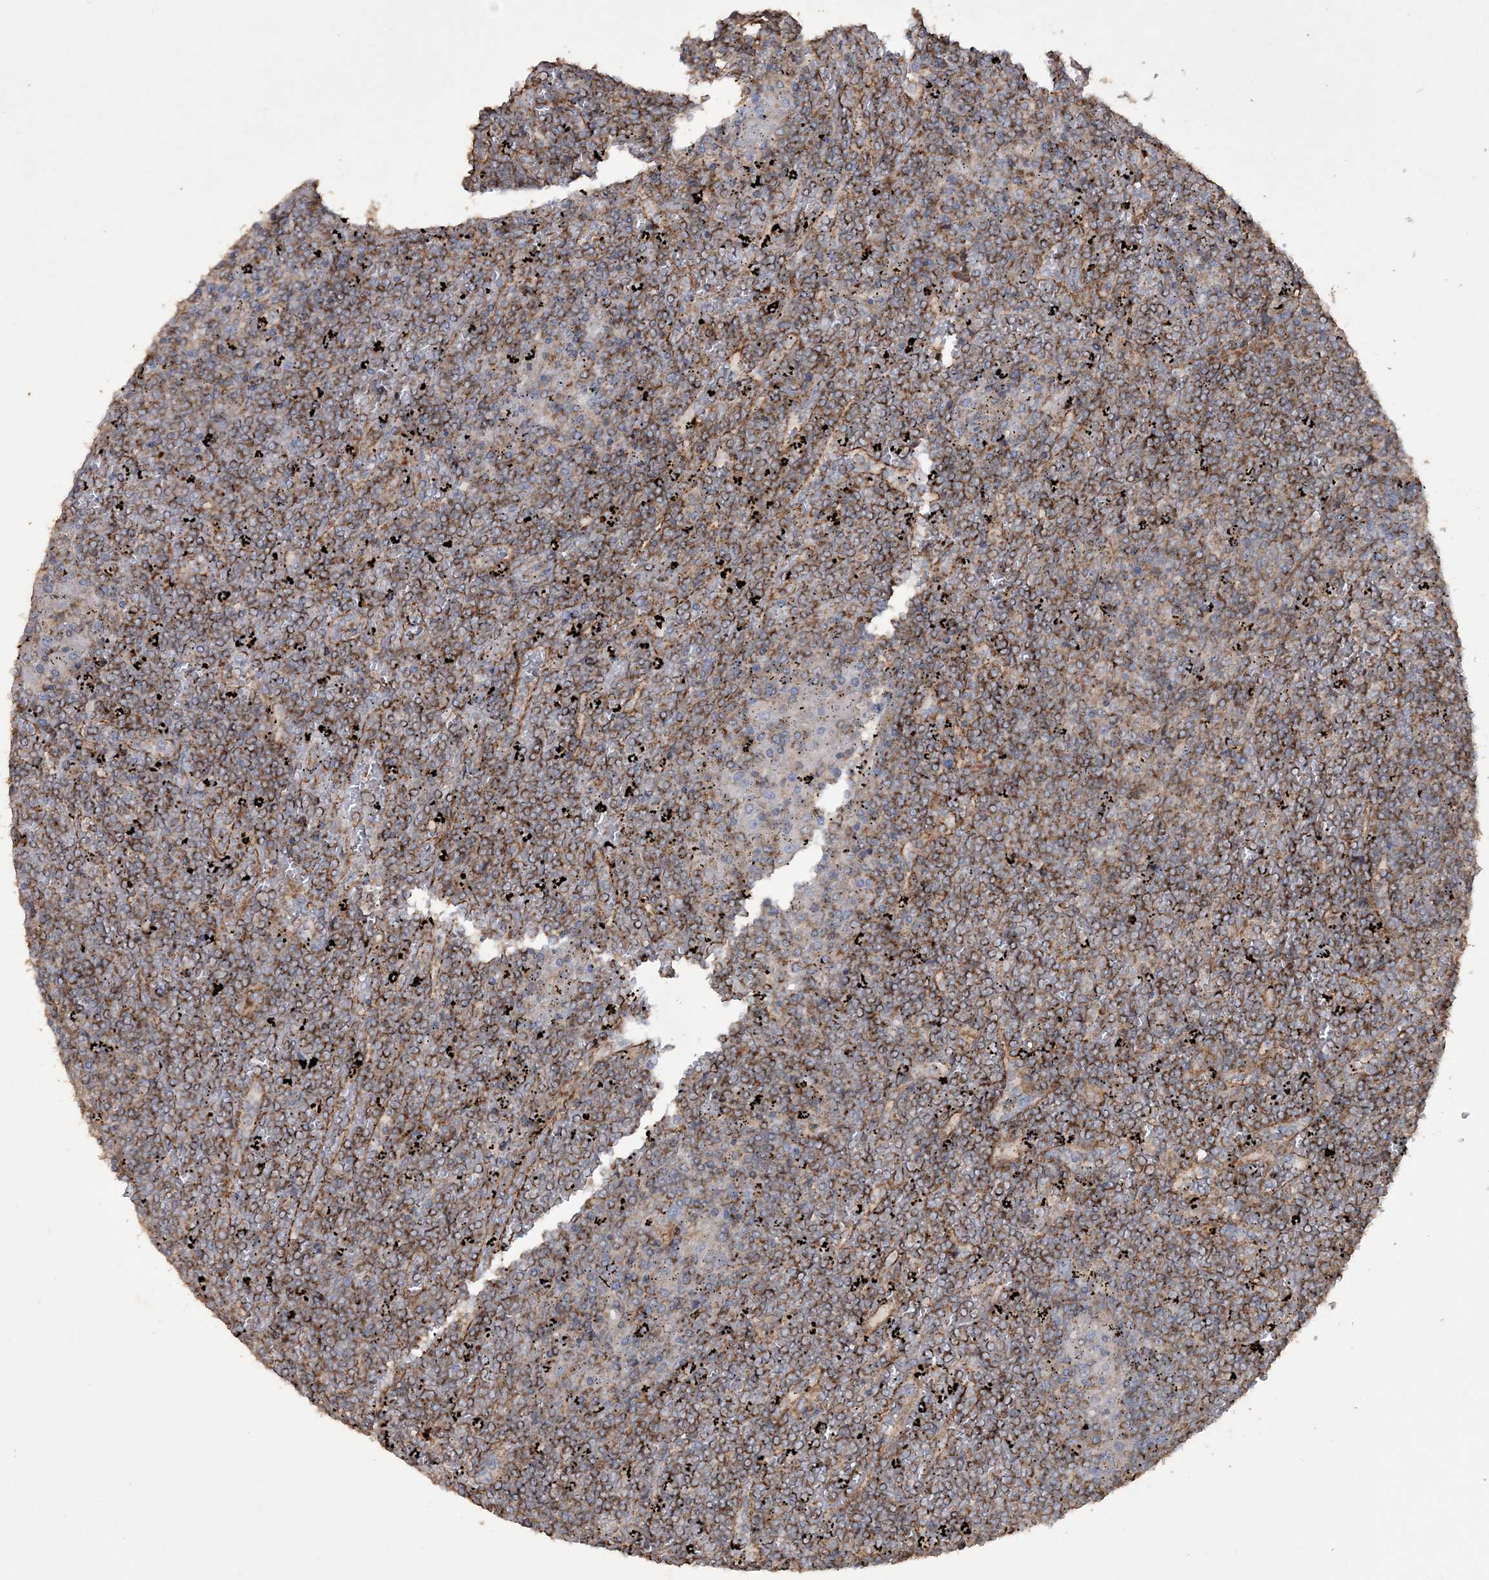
{"staining": {"intensity": "moderate", "quantity": ">75%", "location": "cytoplasmic/membranous"}, "tissue": "lymphoma", "cell_type": "Tumor cells", "image_type": "cancer", "snomed": [{"axis": "morphology", "description": "Malignant lymphoma, non-Hodgkin's type, Low grade"}, {"axis": "topography", "description": "Spleen"}], "caption": "This histopathology image shows immunohistochemistry staining of low-grade malignant lymphoma, non-Hodgkin's type, with medium moderate cytoplasmic/membranous expression in about >75% of tumor cells.", "gene": "TTC7A", "patient": {"sex": "female", "age": 19}}